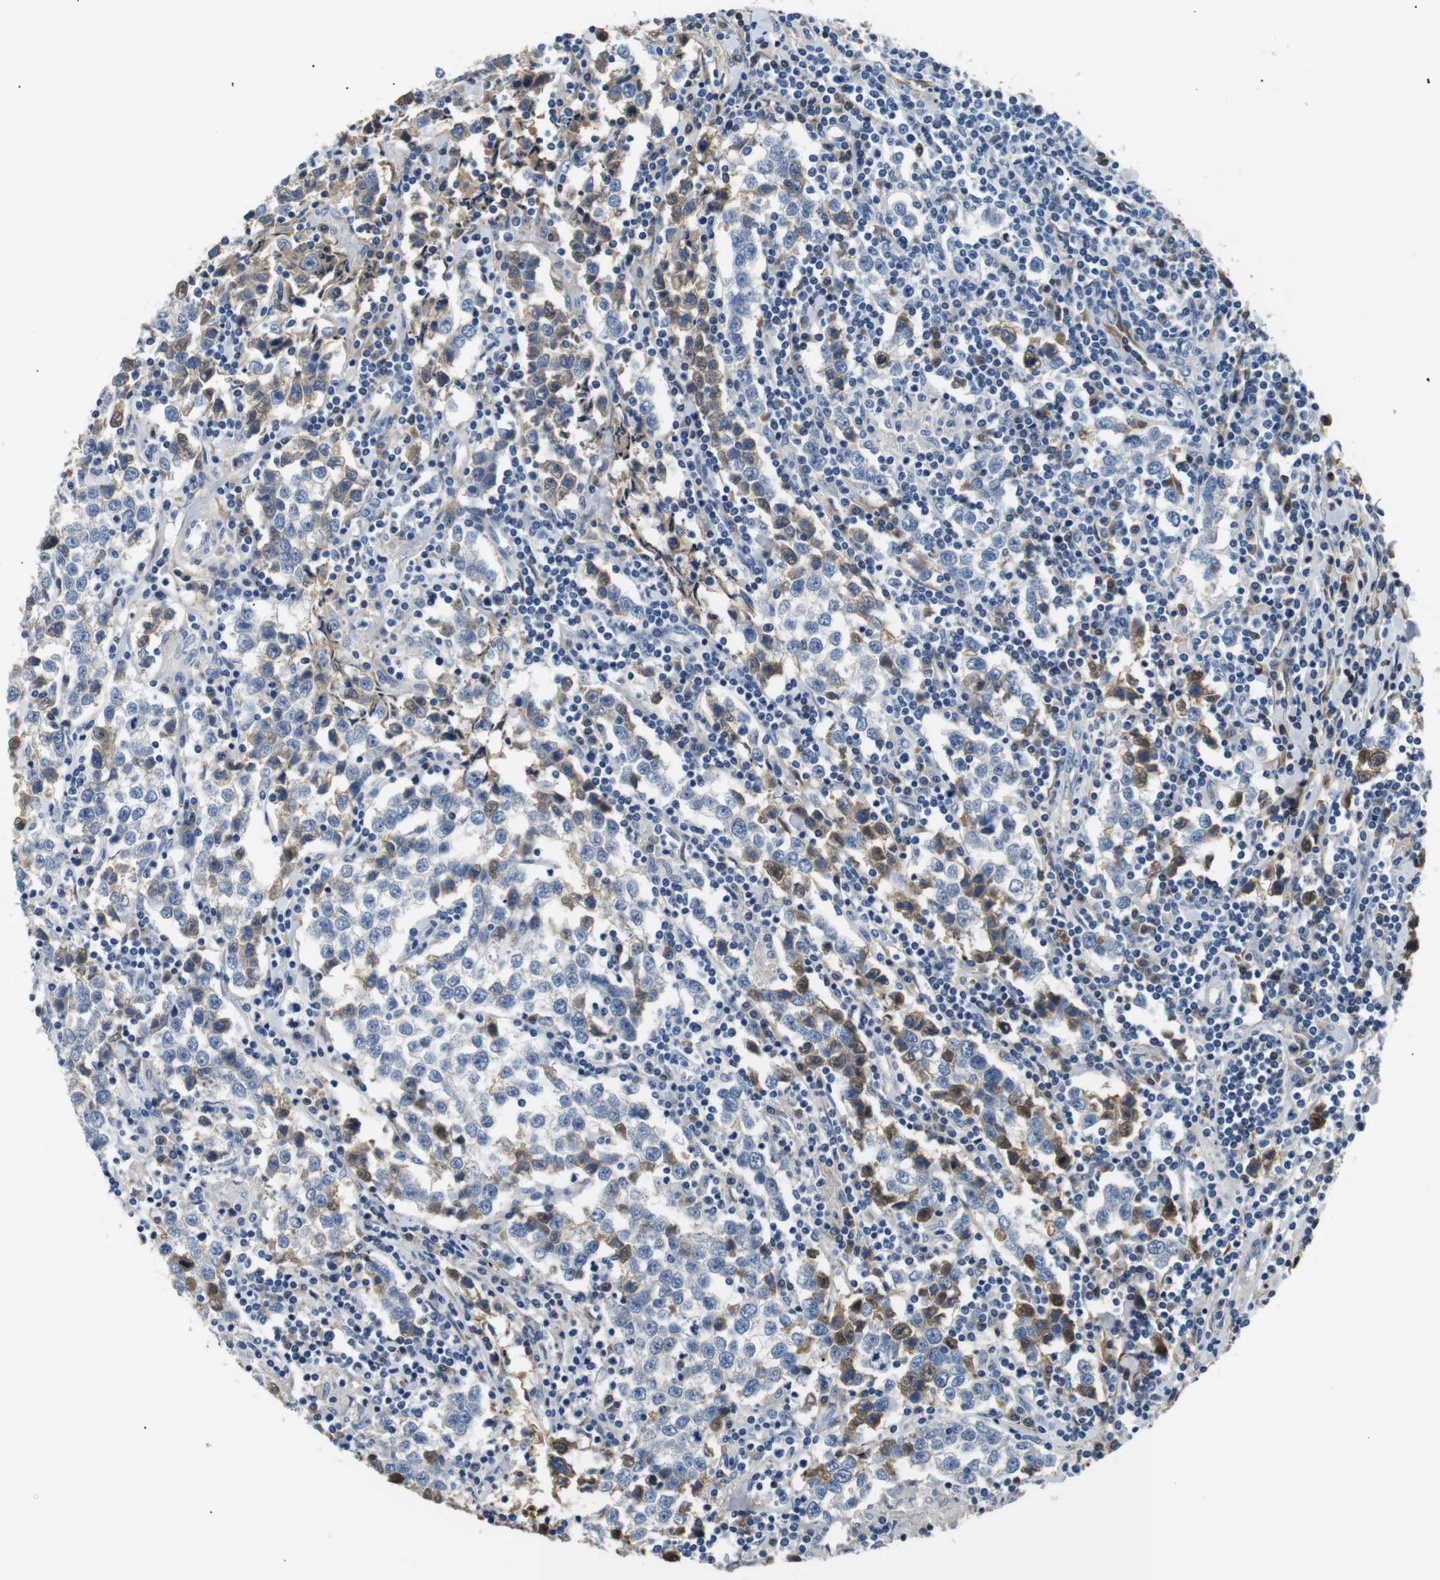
{"staining": {"intensity": "weak", "quantity": "25%-75%", "location": "cytoplasmic/membranous,nuclear"}, "tissue": "testis cancer", "cell_type": "Tumor cells", "image_type": "cancer", "snomed": [{"axis": "morphology", "description": "Seminoma, NOS"}, {"axis": "morphology", "description": "Carcinoma, Embryonal, NOS"}, {"axis": "topography", "description": "Testis"}], "caption": "The micrograph shows staining of testis cancer, revealing weak cytoplasmic/membranous and nuclear protein expression (brown color) within tumor cells. (DAB IHC with brightfield microscopy, high magnification).", "gene": "LHCGR", "patient": {"sex": "male", "age": 36}}